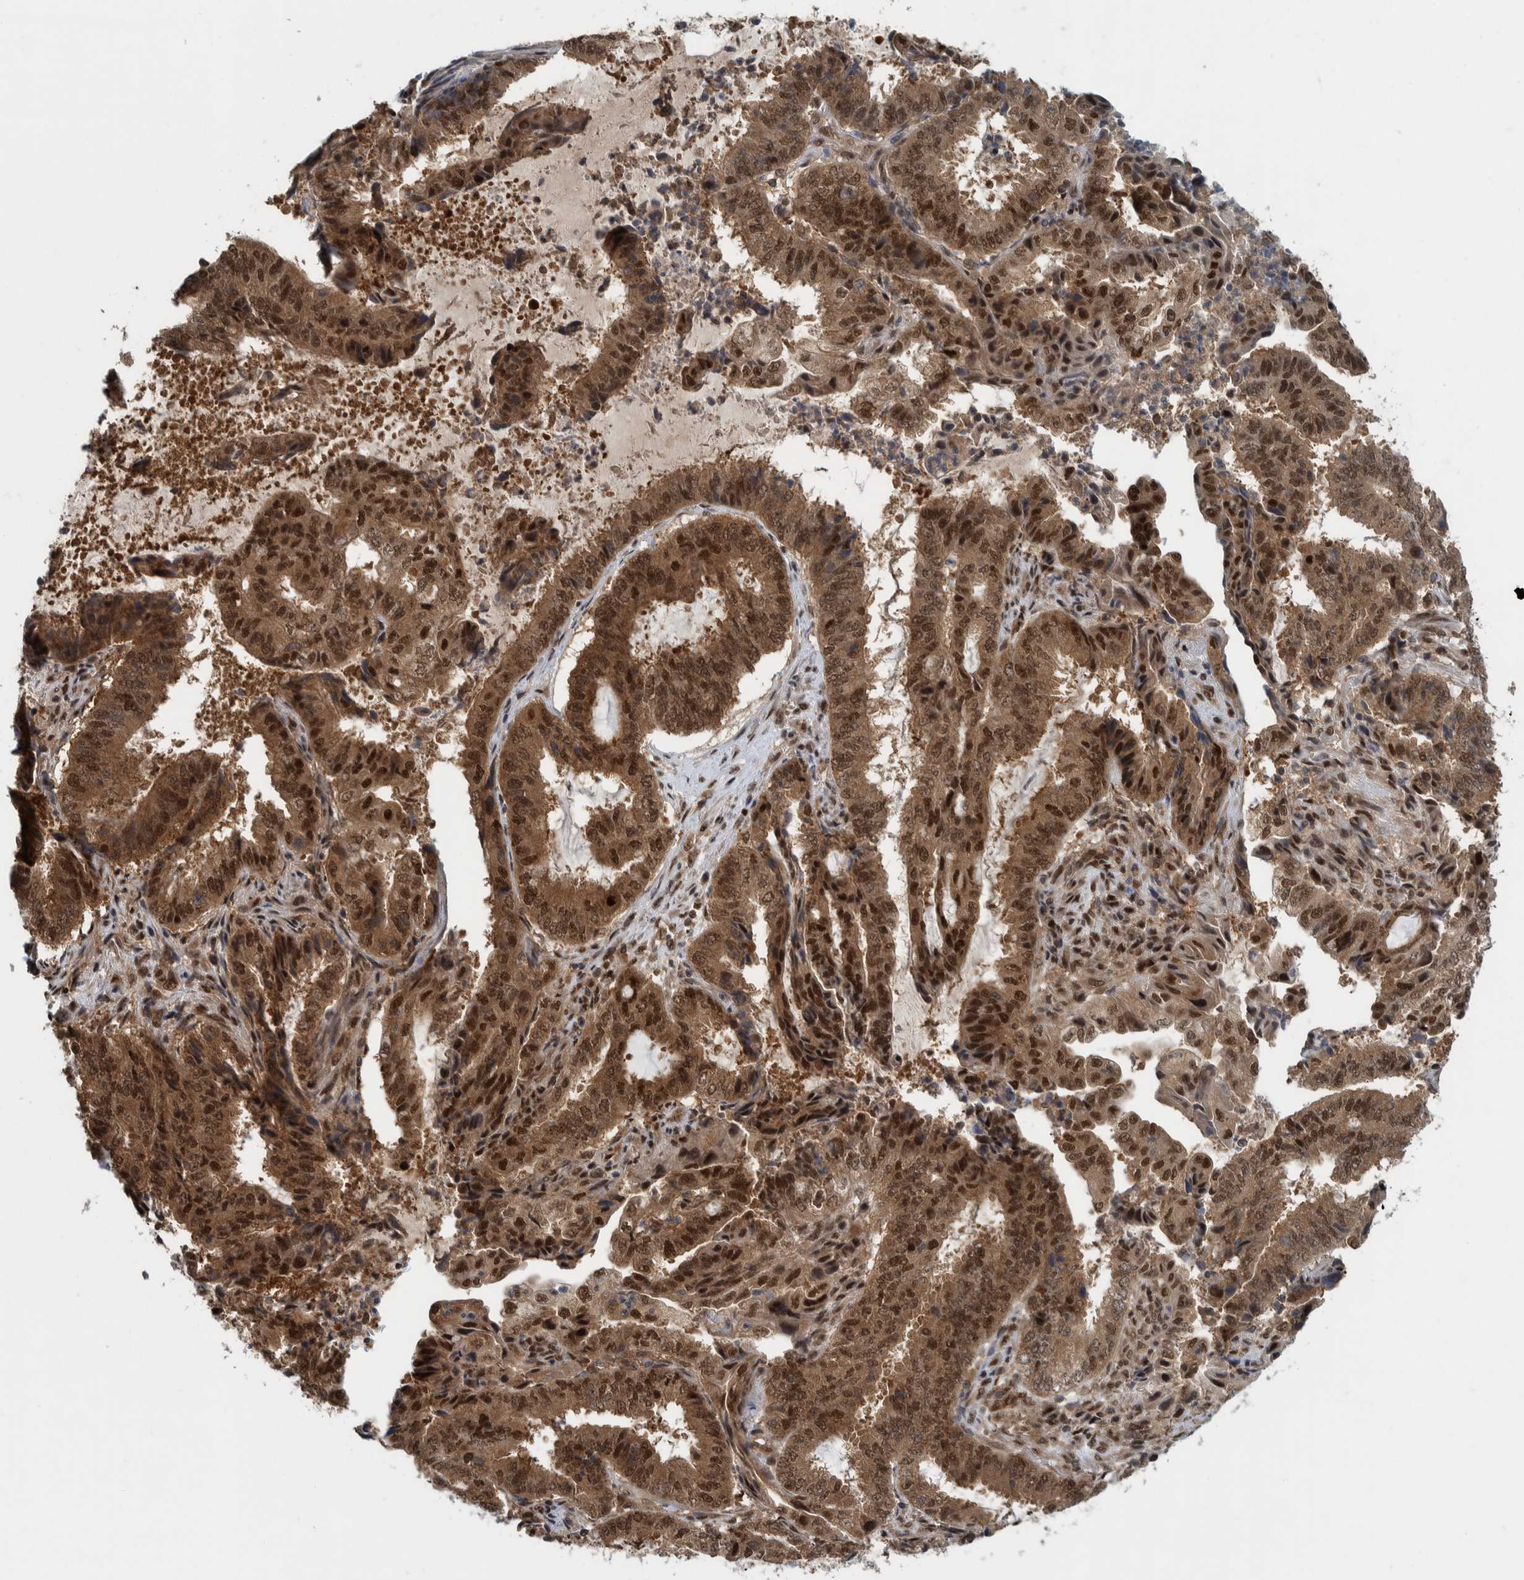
{"staining": {"intensity": "strong", "quantity": ">75%", "location": "cytoplasmic/membranous,nuclear"}, "tissue": "endometrial cancer", "cell_type": "Tumor cells", "image_type": "cancer", "snomed": [{"axis": "morphology", "description": "Adenocarcinoma, NOS"}, {"axis": "topography", "description": "Endometrium"}], "caption": "Protein expression analysis of endometrial cancer exhibits strong cytoplasmic/membranous and nuclear positivity in about >75% of tumor cells.", "gene": "COPS3", "patient": {"sex": "female", "age": 51}}